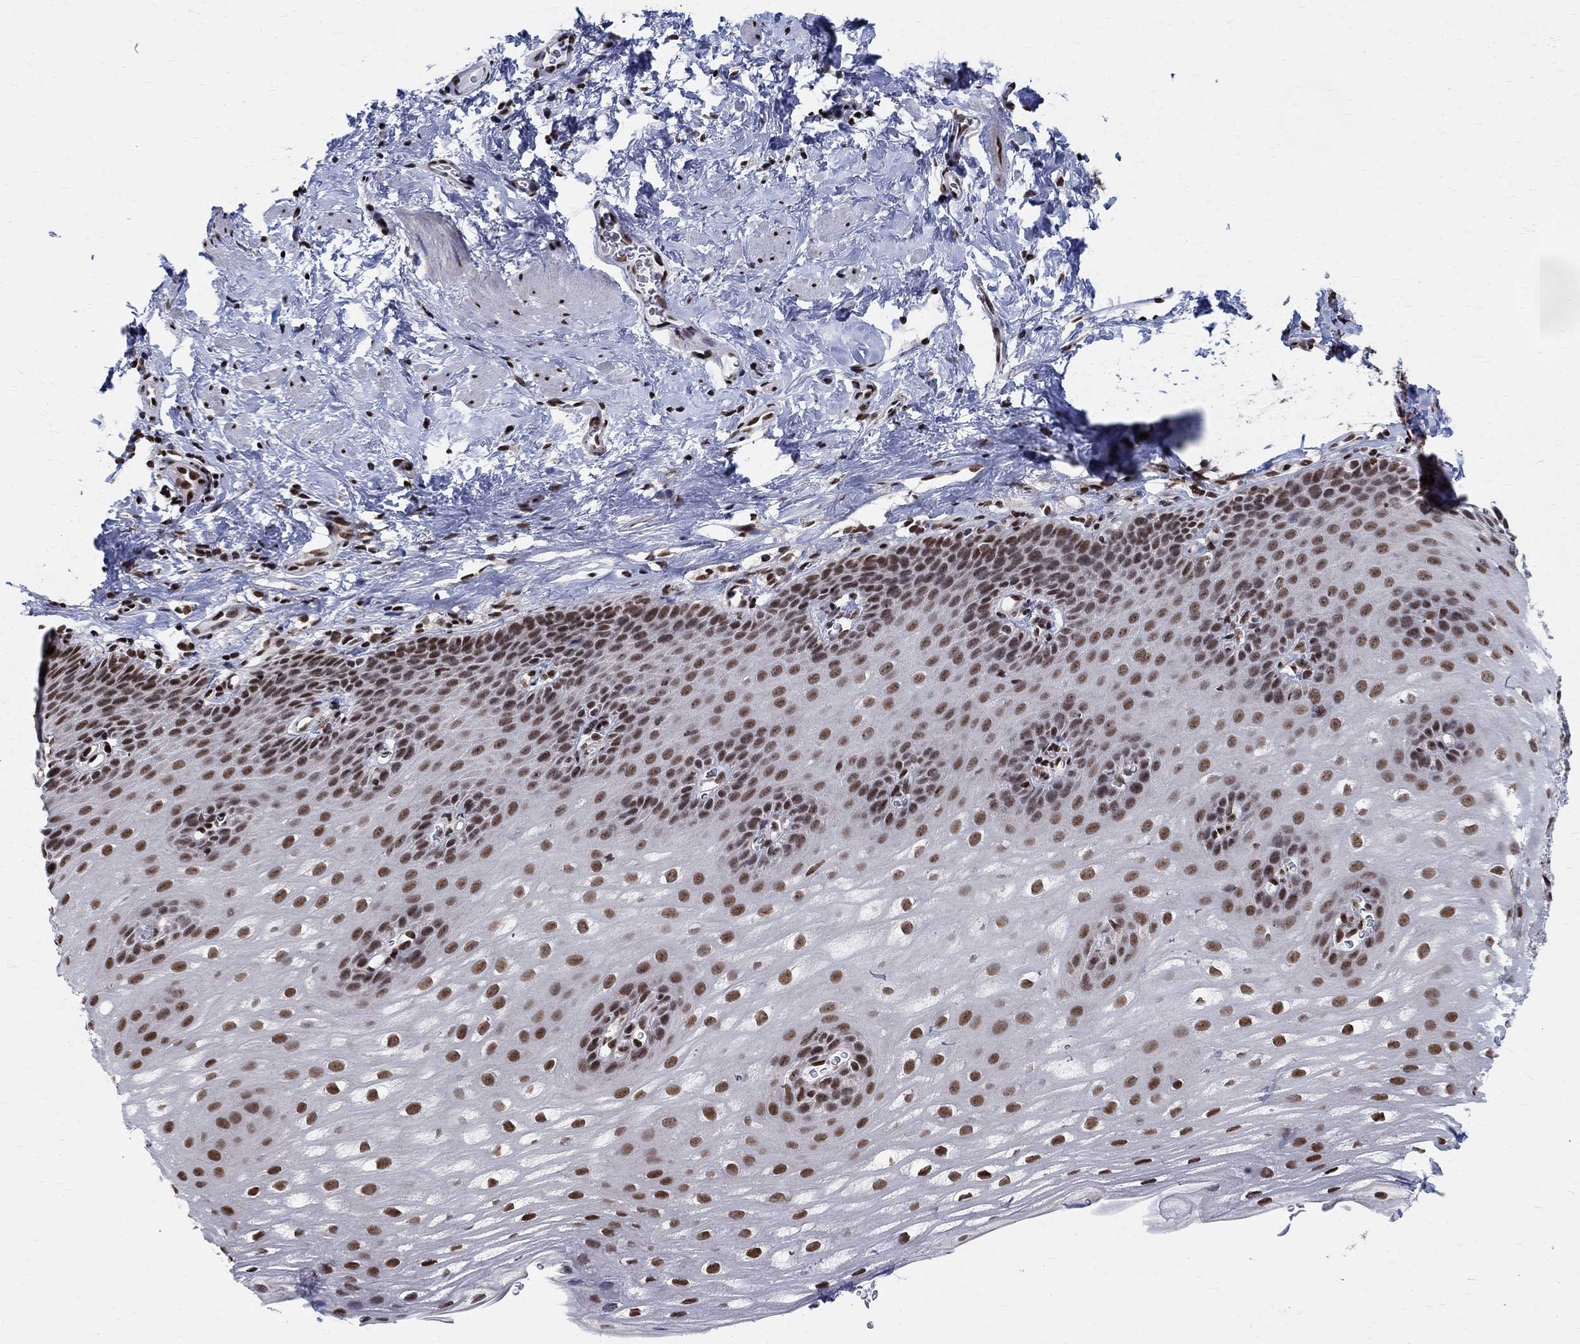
{"staining": {"intensity": "strong", "quantity": "25%-75%", "location": "nuclear"}, "tissue": "esophagus", "cell_type": "Squamous epithelial cells", "image_type": "normal", "snomed": [{"axis": "morphology", "description": "Normal tissue, NOS"}, {"axis": "topography", "description": "Esophagus"}], "caption": "Esophagus stained with DAB (3,3'-diaminobenzidine) immunohistochemistry displays high levels of strong nuclear expression in about 25%-75% of squamous epithelial cells.", "gene": "FBXO16", "patient": {"sex": "male", "age": 64}}